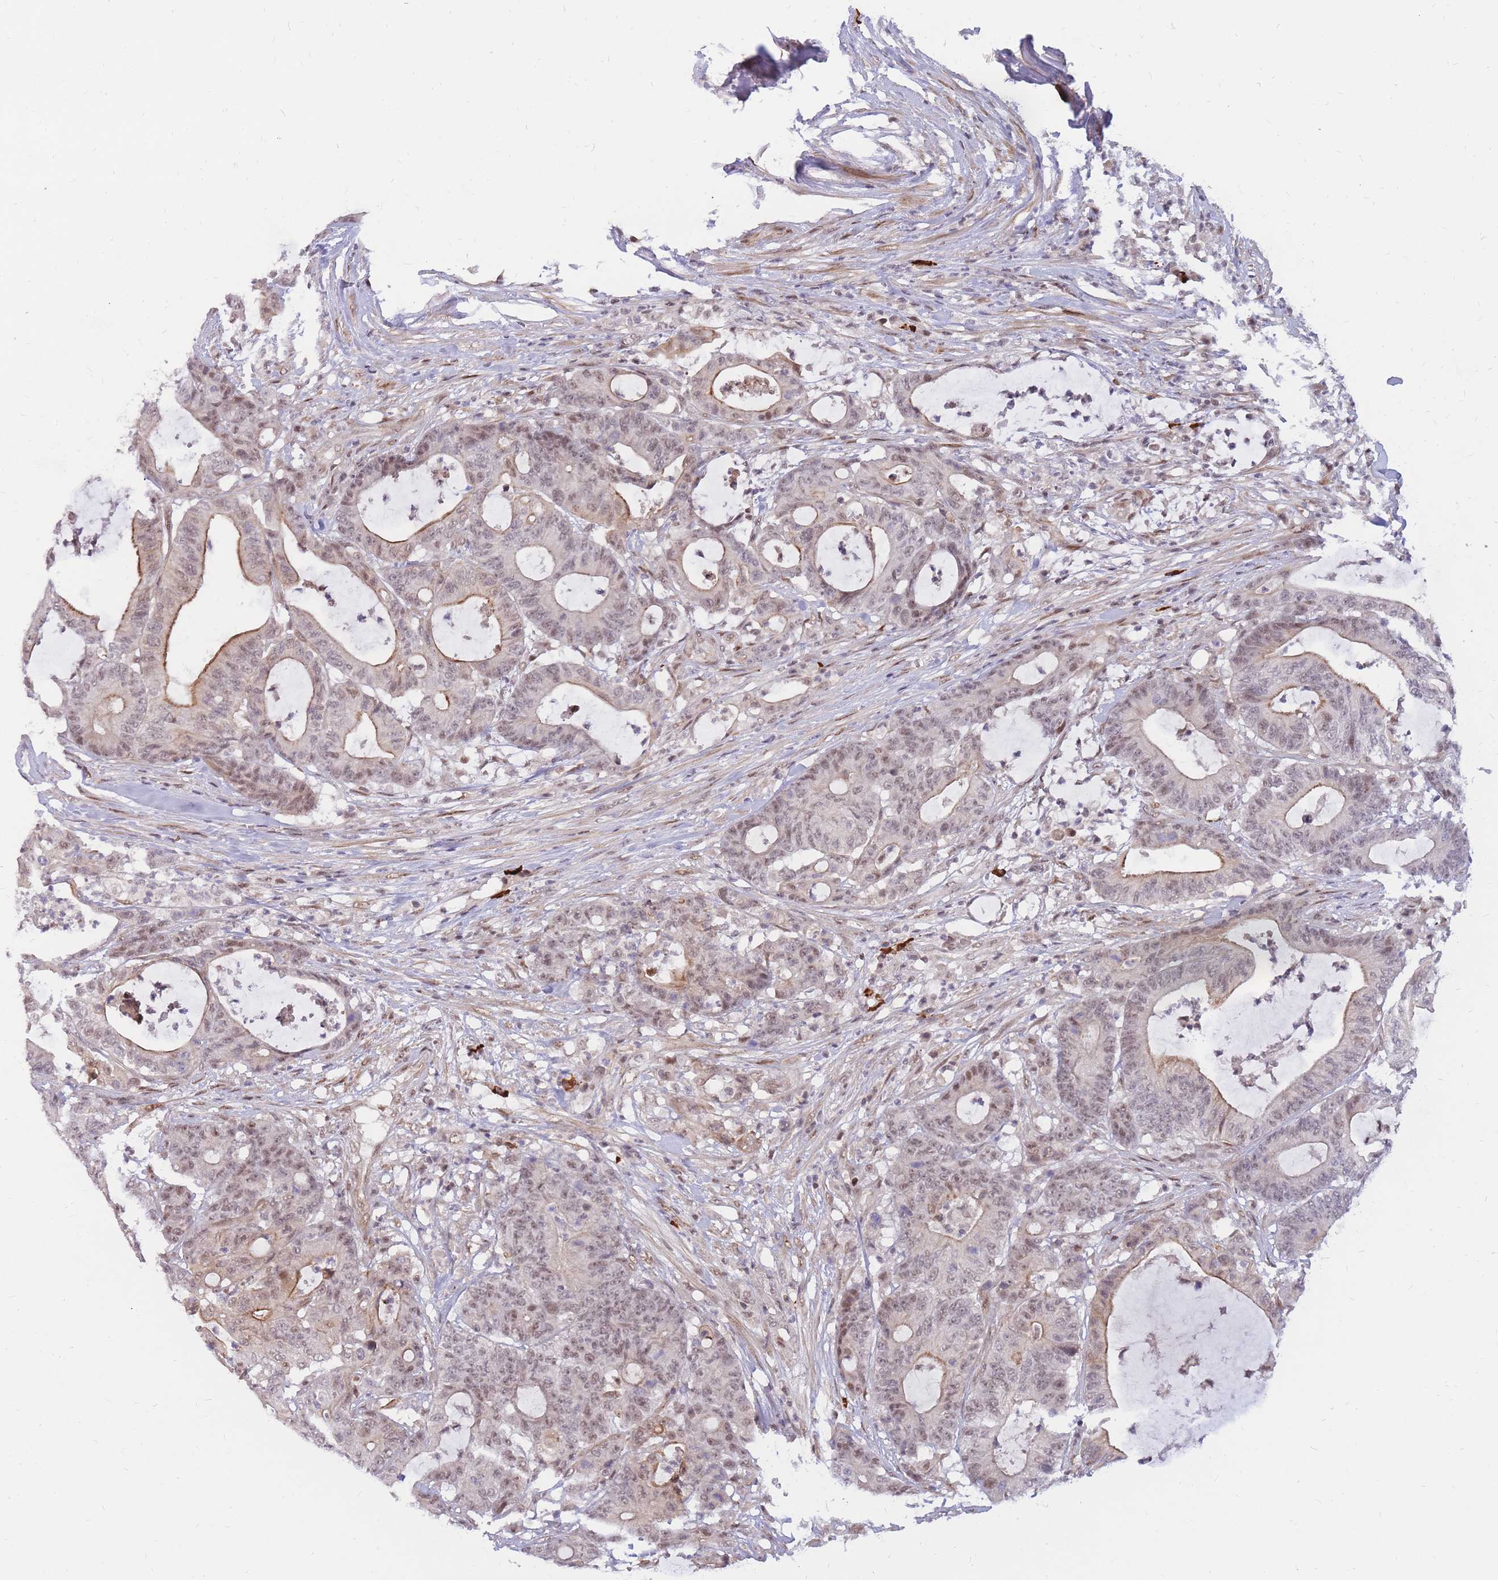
{"staining": {"intensity": "moderate", "quantity": ">75%", "location": "cytoplasmic/membranous,nuclear"}, "tissue": "colorectal cancer", "cell_type": "Tumor cells", "image_type": "cancer", "snomed": [{"axis": "morphology", "description": "Adenocarcinoma, NOS"}, {"axis": "topography", "description": "Colon"}], "caption": "Immunohistochemistry histopathology image of human colorectal adenocarcinoma stained for a protein (brown), which shows medium levels of moderate cytoplasmic/membranous and nuclear staining in approximately >75% of tumor cells.", "gene": "ERICH6B", "patient": {"sex": "female", "age": 84}}